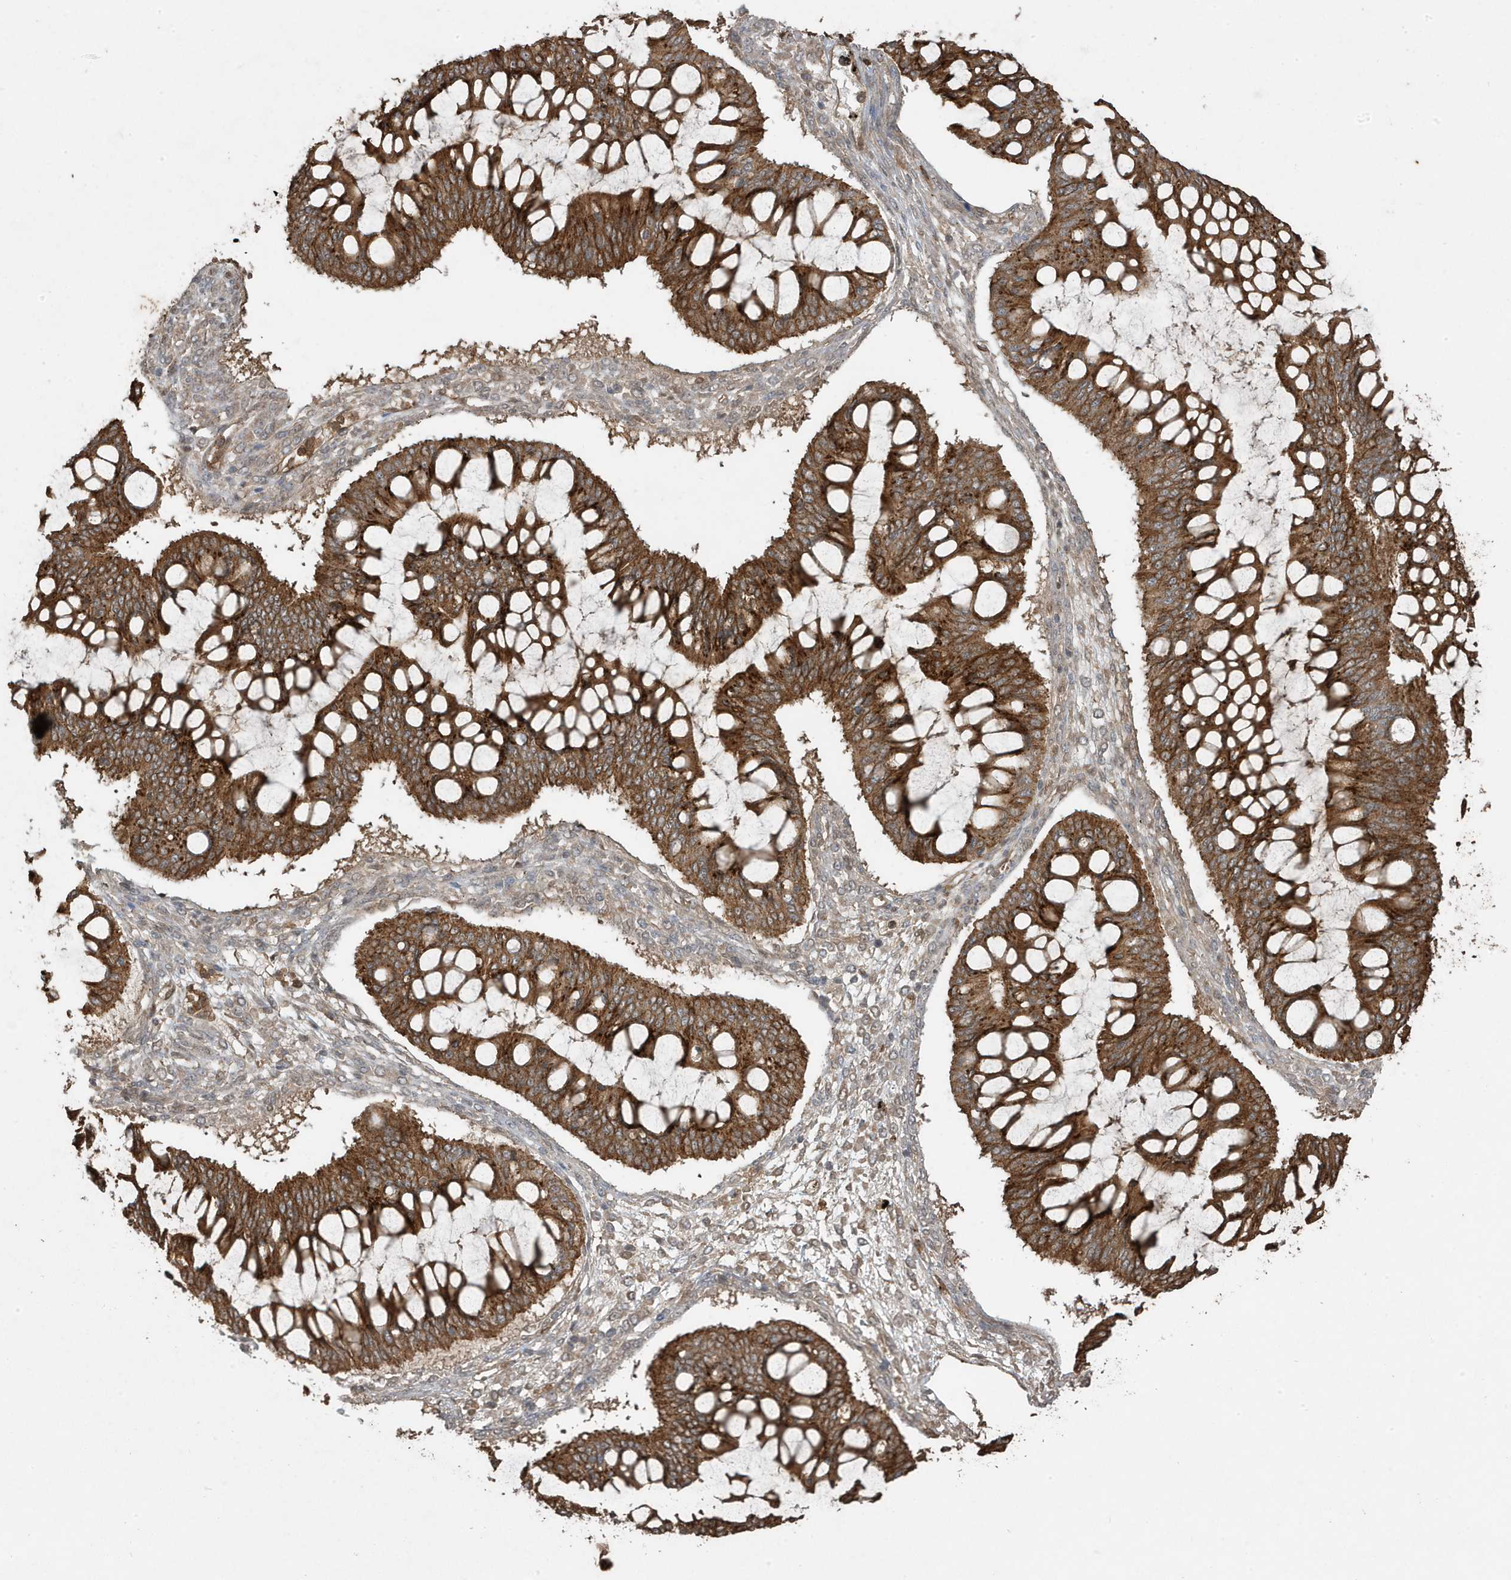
{"staining": {"intensity": "strong", "quantity": ">75%", "location": "cytoplasmic/membranous"}, "tissue": "ovarian cancer", "cell_type": "Tumor cells", "image_type": "cancer", "snomed": [{"axis": "morphology", "description": "Cystadenocarcinoma, mucinous, NOS"}, {"axis": "topography", "description": "Ovary"}], "caption": "High-power microscopy captured an immunohistochemistry (IHC) histopathology image of ovarian cancer, revealing strong cytoplasmic/membranous expression in about >75% of tumor cells. The protein is shown in brown color, while the nuclei are stained blue.", "gene": "ASAP1", "patient": {"sex": "female", "age": 73}}